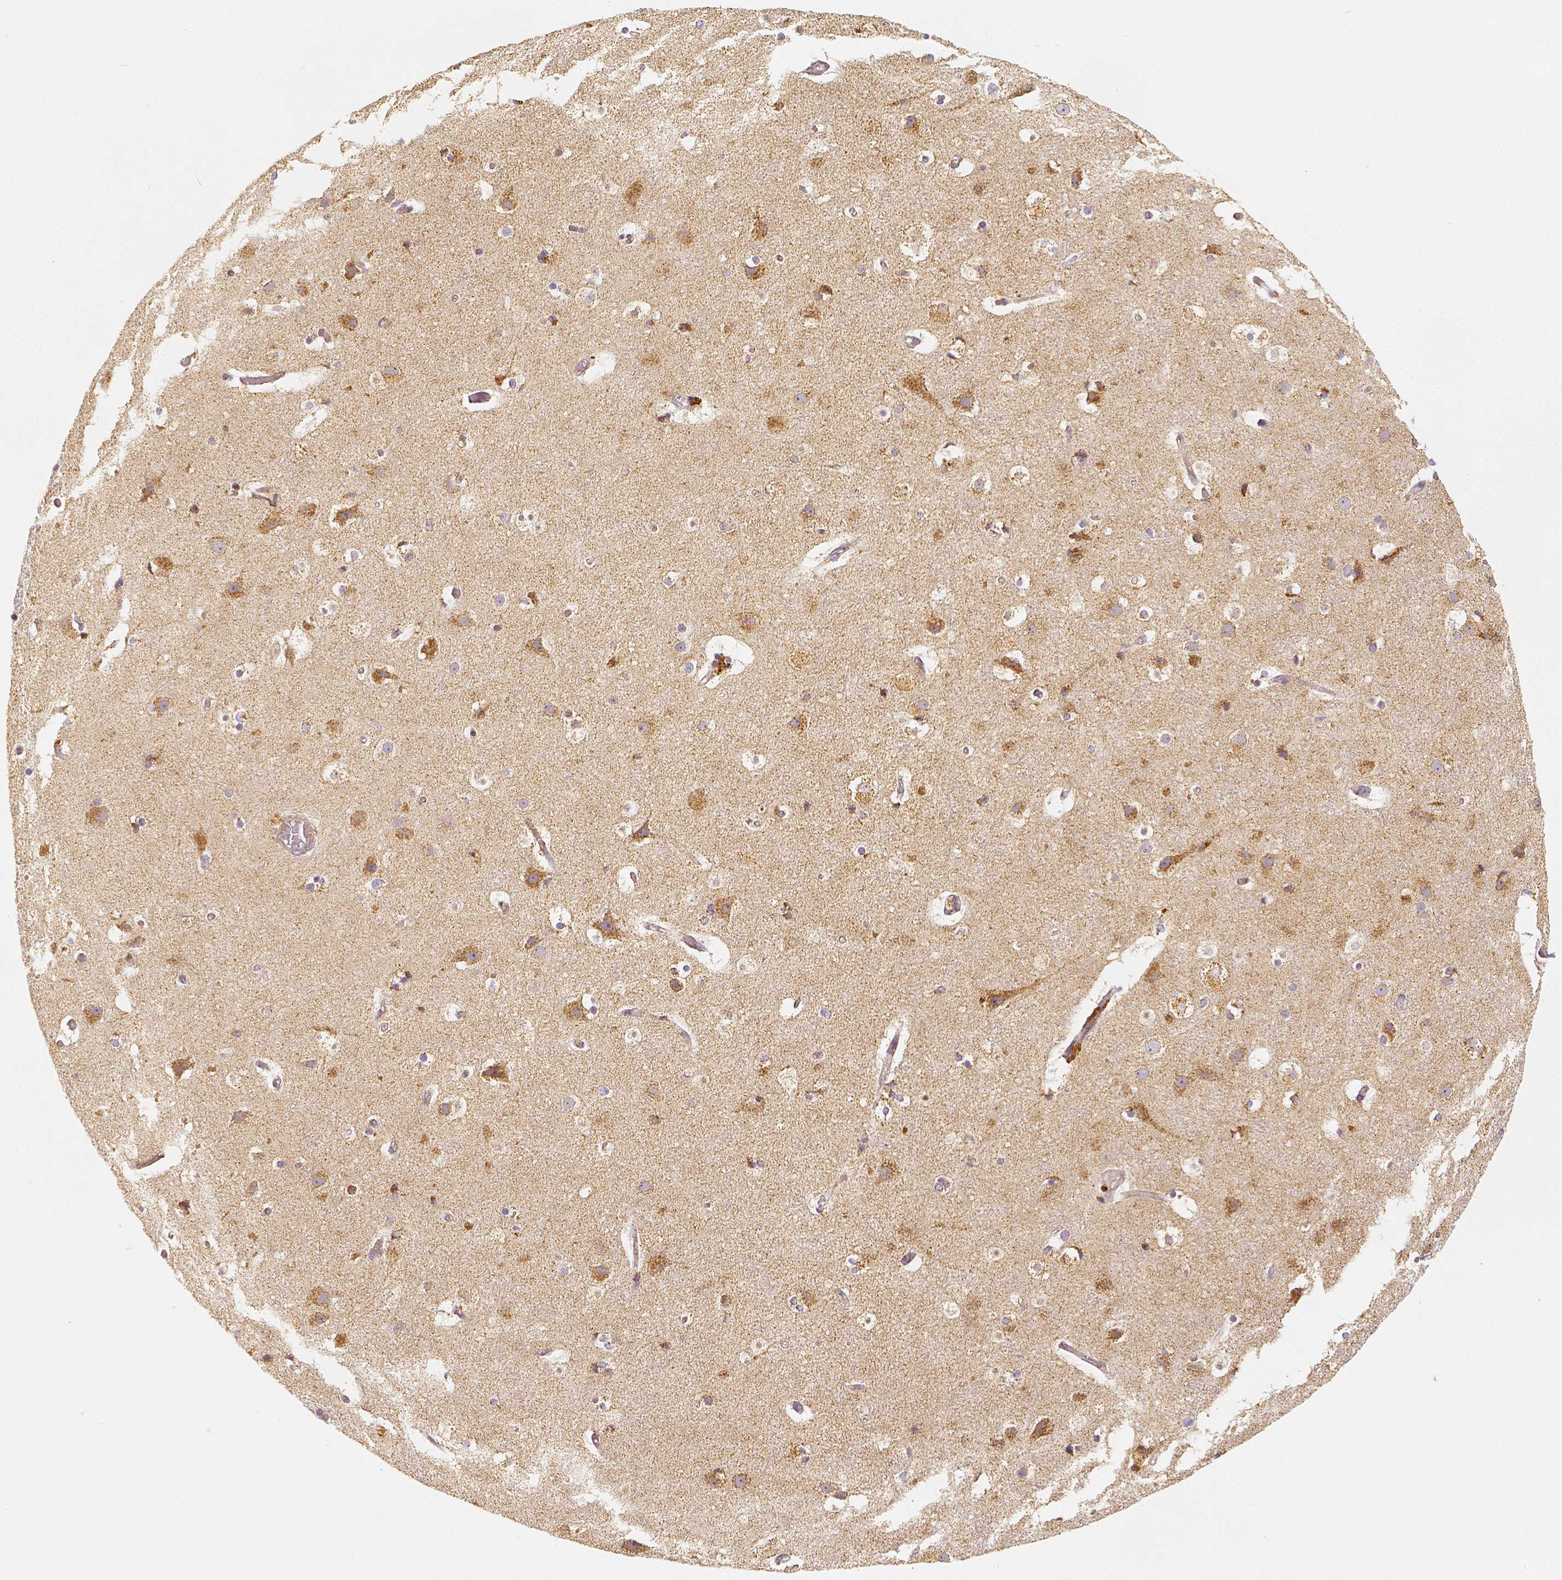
{"staining": {"intensity": "moderate", "quantity": ">75%", "location": "cytoplasmic/membranous"}, "tissue": "cerebral cortex", "cell_type": "Endothelial cells", "image_type": "normal", "snomed": [{"axis": "morphology", "description": "Normal tissue, NOS"}, {"axis": "topography", "description": "Cerebral cortex"}], "caption": "DAB (3,3'-diaminobenzidine) immunohistochemical staining of unremarkable cerebral cortex shows moderate cytoplasmic/membranous protein positivity in about >75% of endothelial cells.", "gene": "PGAM5", "patient": {"sex": "female", "age": 52}}